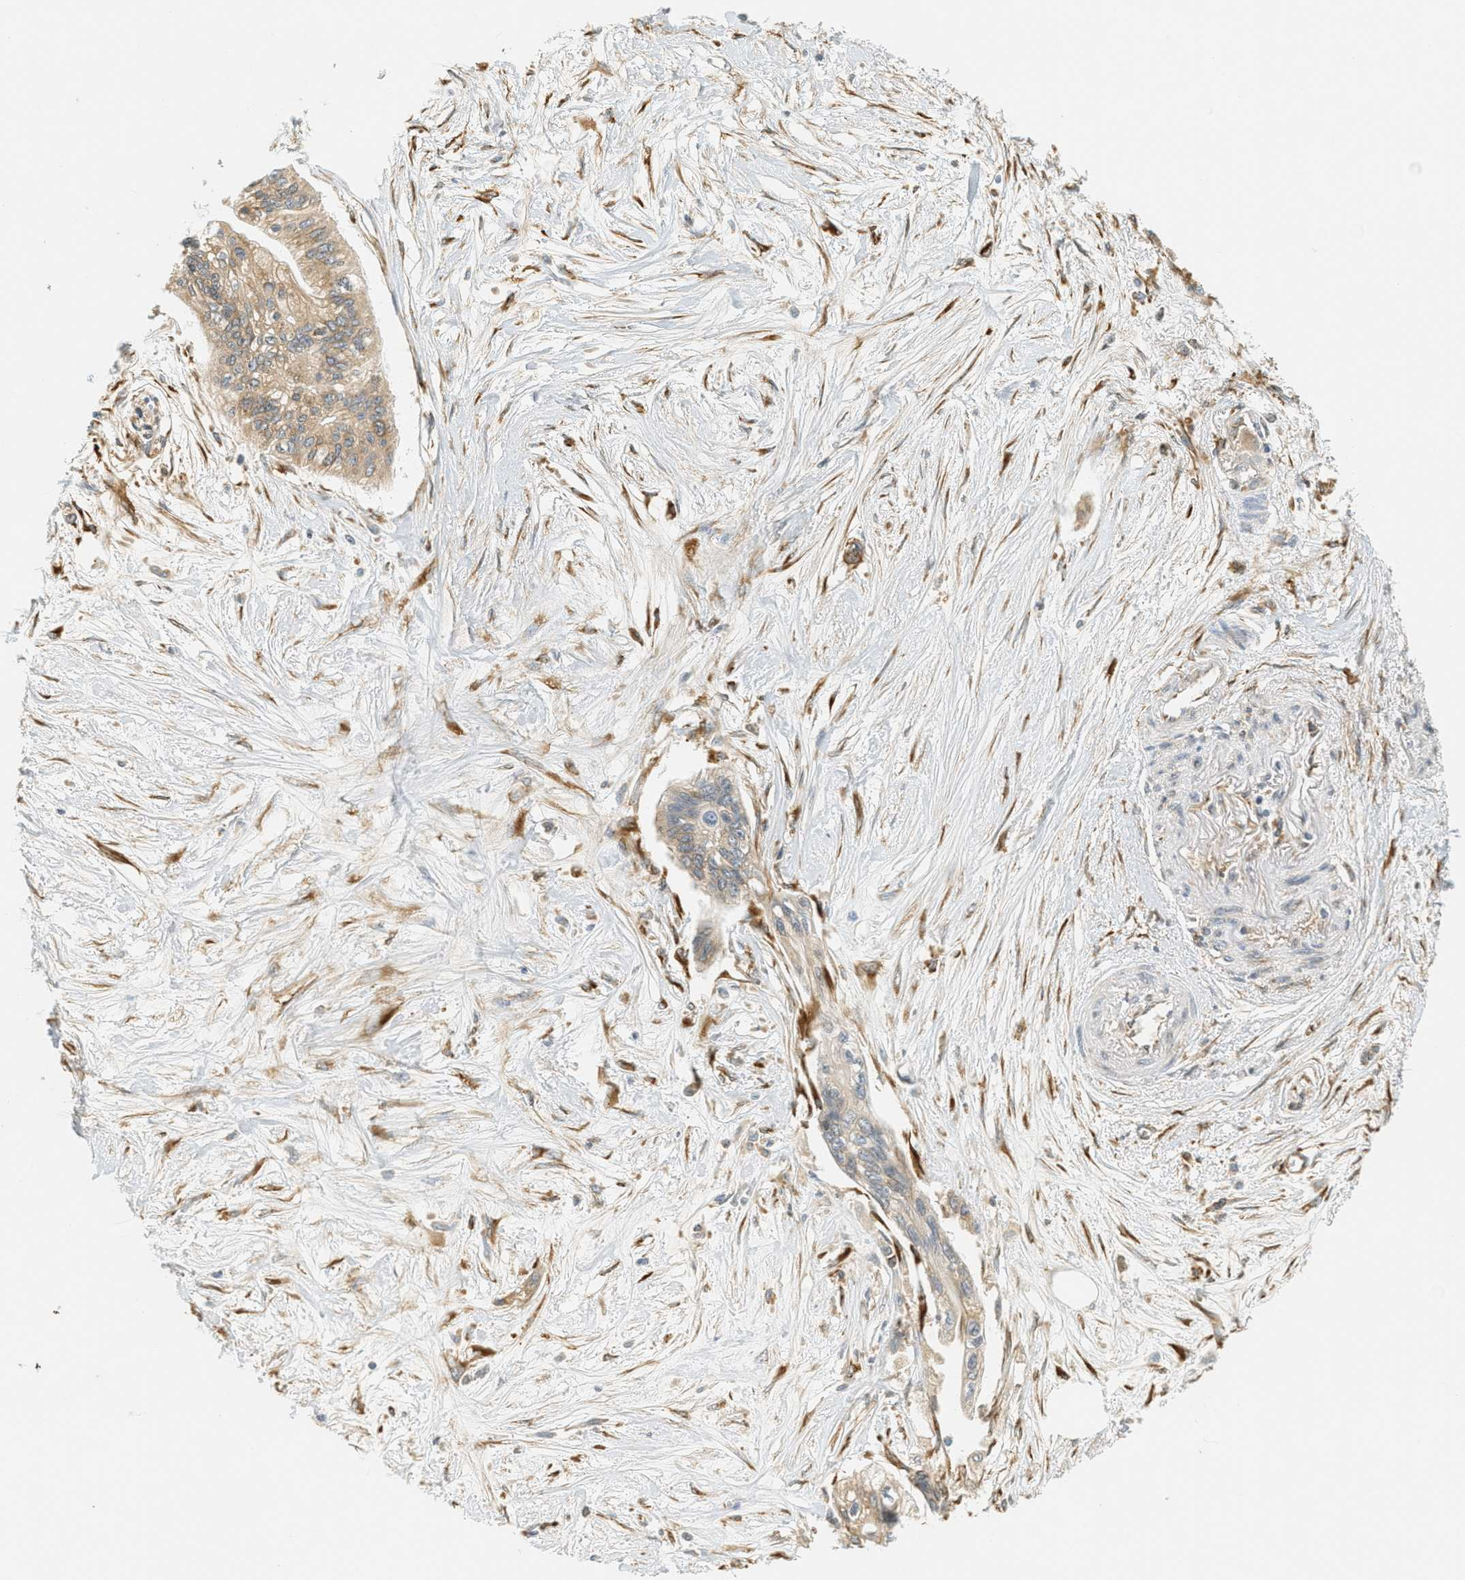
{"staining": {"intensity": "weak", "quantity": ">75%", "location": "cytoplasmic/membranous"}, "tissue": "pancreatic cancer", "cell_type": "Tumor cells", "image_type": "cancer", "snomed": [{"axis": "morphology", "description": "Adenocarcinoma, NOS"}, {"axis": "topography", "description": "Pancreas"}], "caption": "Protein expression analysis of pancreatic cancer displays weak cytoplasmic/membranous expression in approximately >75% of tumor cells.", "gene": "PDK1", "patient": {"sex": "female", "age": 77}}